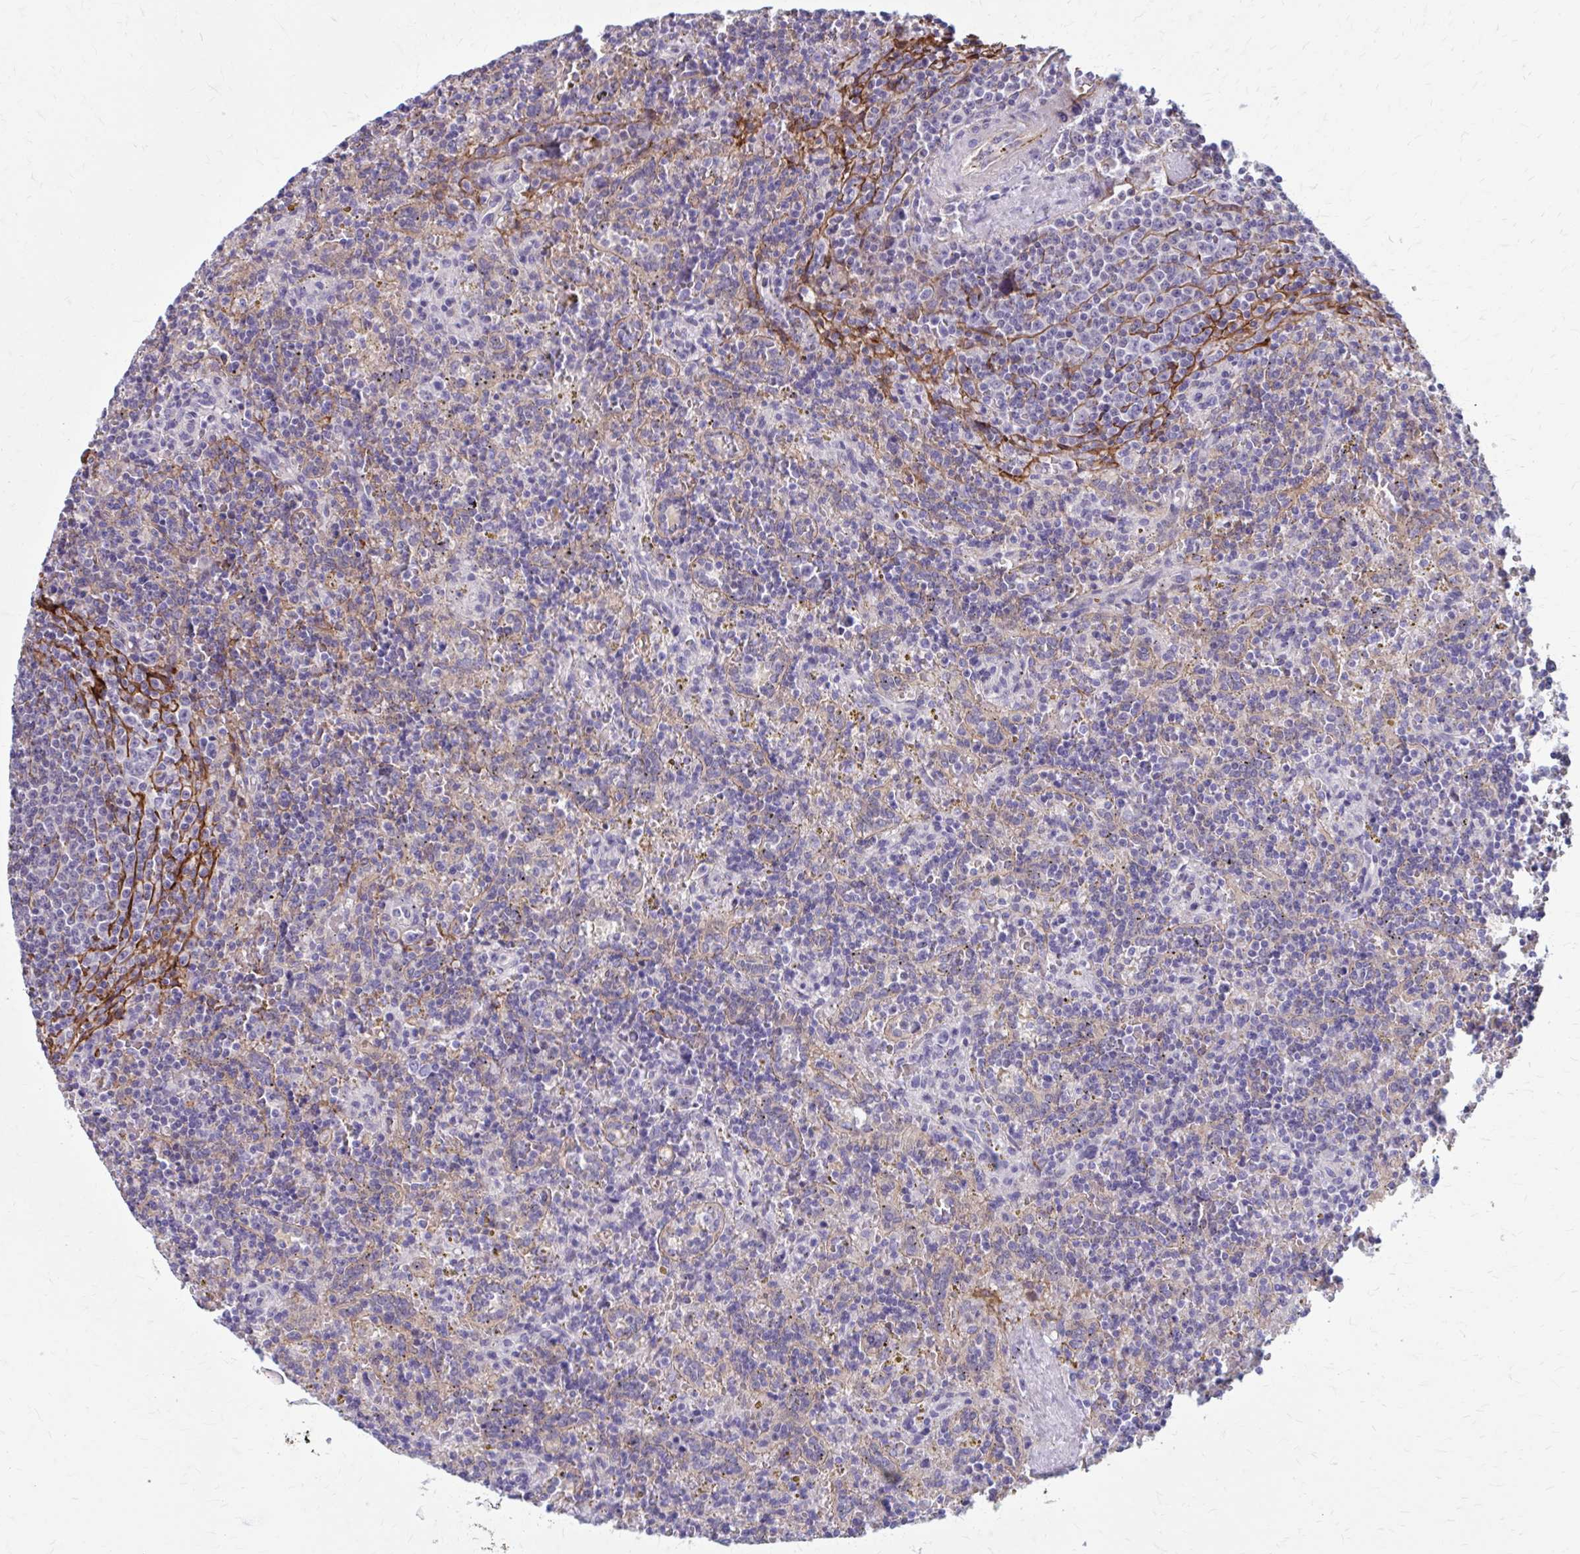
{"staining": {"intensity": "negative", "quantity": "none", "location": "none"}, "tissue": "lymphoma", "cell_type": "Tumor cells", "image_type": "cancer", "snomed": [{"axis": "morphology", "description": "Malignant lymphoma, non-Hodgkin's type, Low grade"}, {"axis": "topography", "description": "Spleen"}], "caption": "This micrograph is of lymphoma stained with immunohistochemistry (IHC) to label a protein in brown with the nuclei are counter-stained blue. There is no positivity in tumor cells.", "gene": "ZDHHC7", "patient": {"sex": "male", "age": 67}}